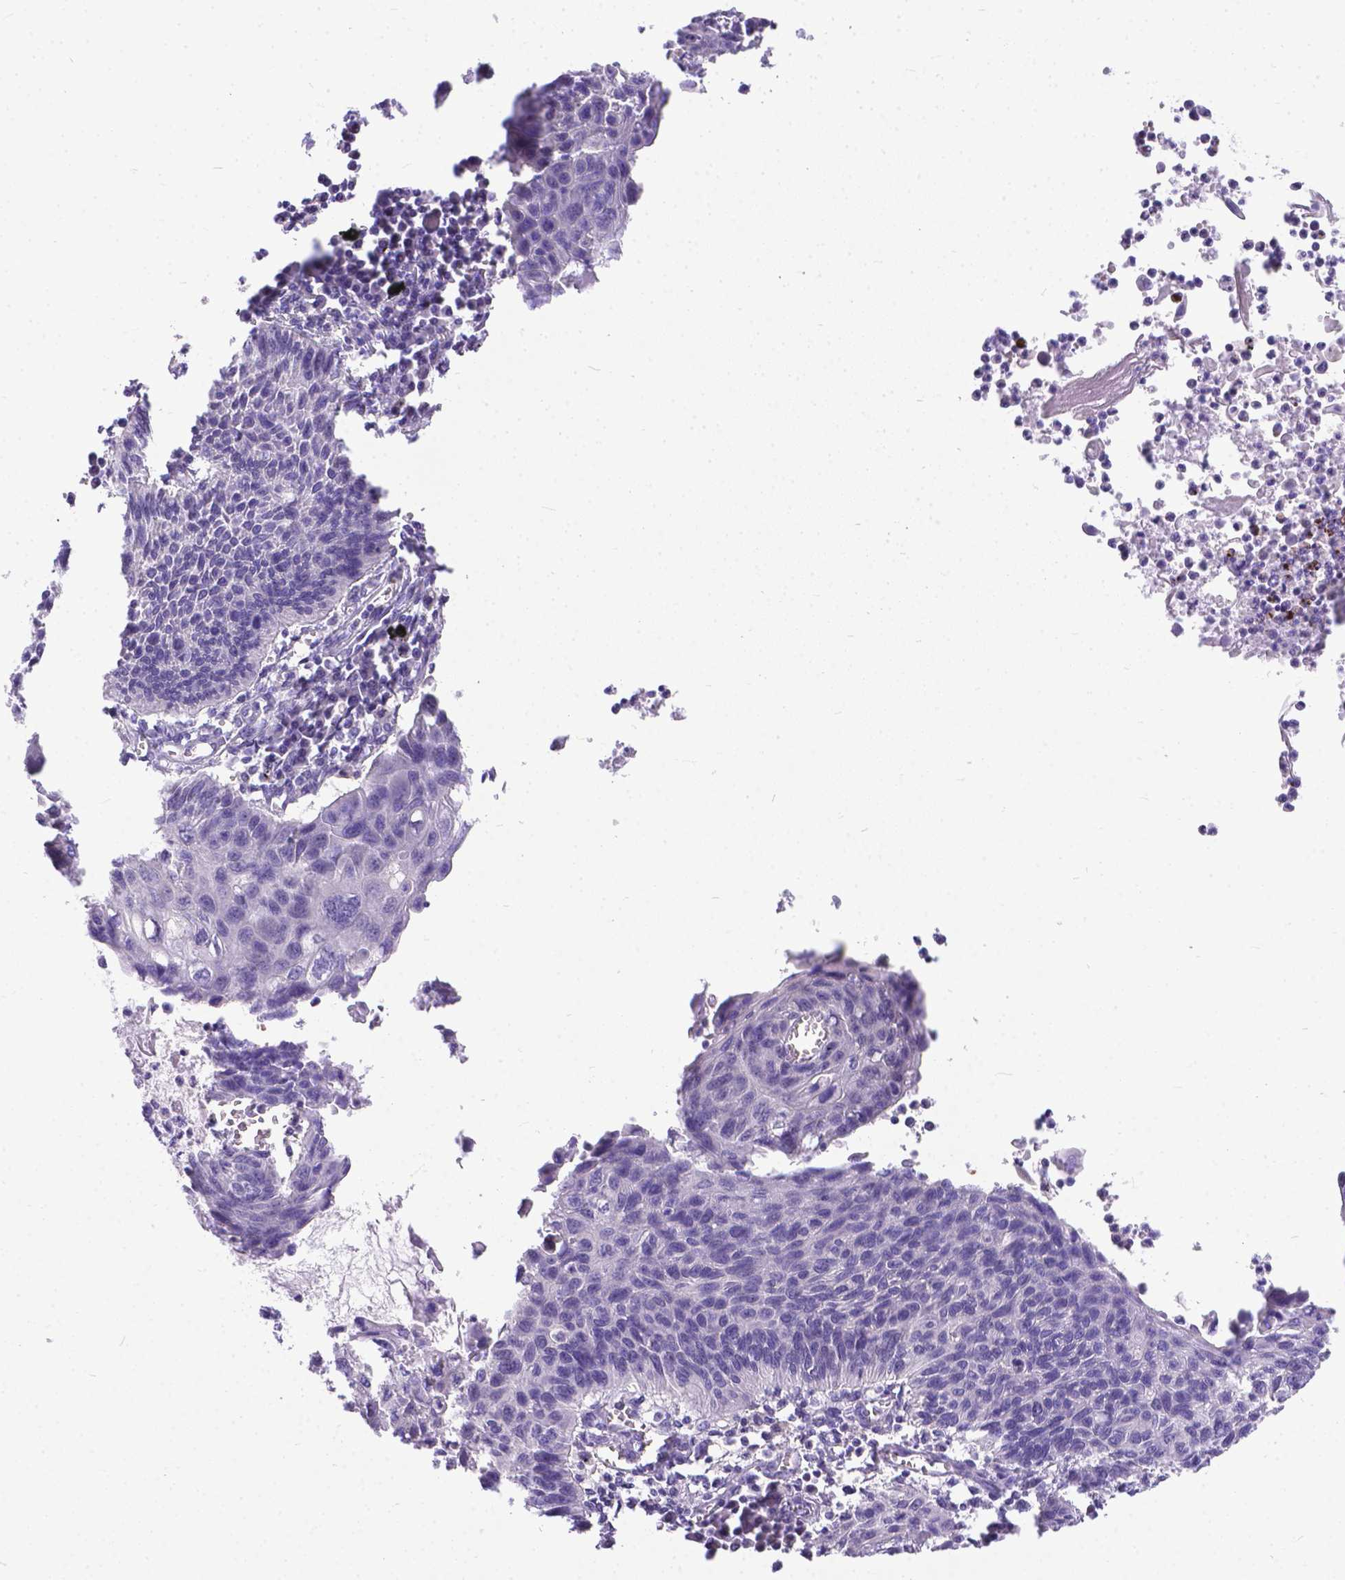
{"staining": {"intensity": "negative", "quantity": "none", "location": "none"}, "tissue": "lung cancer", "cell_type": "Tumor cells", "image_type": "cancer", "snomed": [{"axis": "morphology", "description": "Squamous cell carcinoma, NOS"}, {"axis": "topography", "description": "Lung"}], "caption": "DAB (3,3'-diaminobenzidine) immunohistochemical staining of human squamous cell carcinoma (lung) reveals no significant expression in tumor cells.", "gene": "TTLL6", "patient": {"sex": "male", "age": 78}}